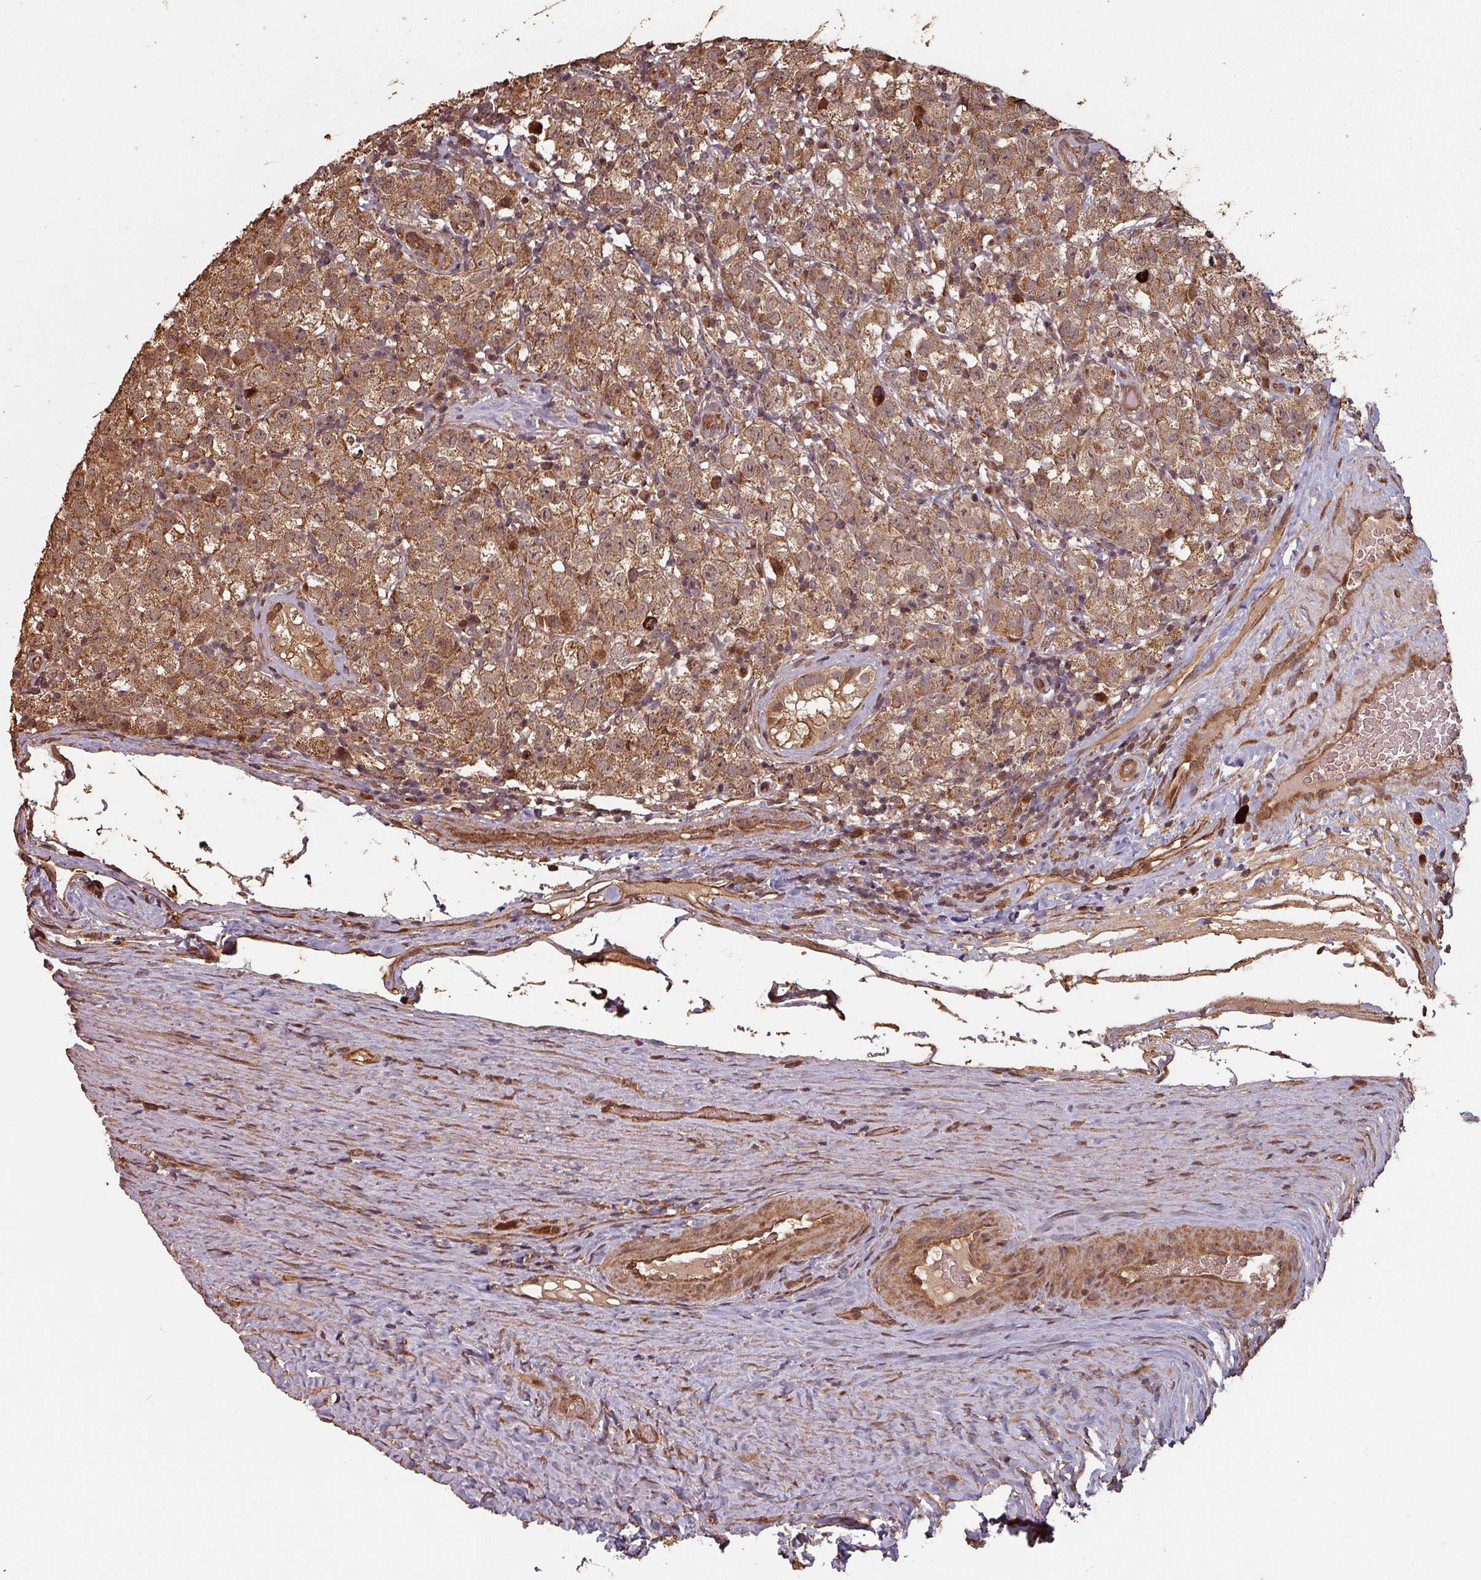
{"staining": {"intensity": "moderate", "quantity": ">75%", "location": "cytoplasmic/membranous,nuclear"}, "tissue": "testis cancer", "cell_type": "Tumor cells", "image_type": "cancer", "snomed": [{"axis": "morphology", "description": "Seminoma, NOS"}, {"axis": "morphology", "description": "Carcinoma, Embryonal, NOS"}, {"axis": "topography", "description": "Testis"}], "caption": "IHC histopathology image of neoplastic tissue: human testis cancer stained using IHC demonstrates medium levels of moderate protein expression localized specifically in the cytoplasmic/membranous and nuclear of tumor cells, appearing as a cytoplasmic/membranous and nuclear brown color.", "gene": "EID1", "patient": {"sex": "male", "age": 41}}